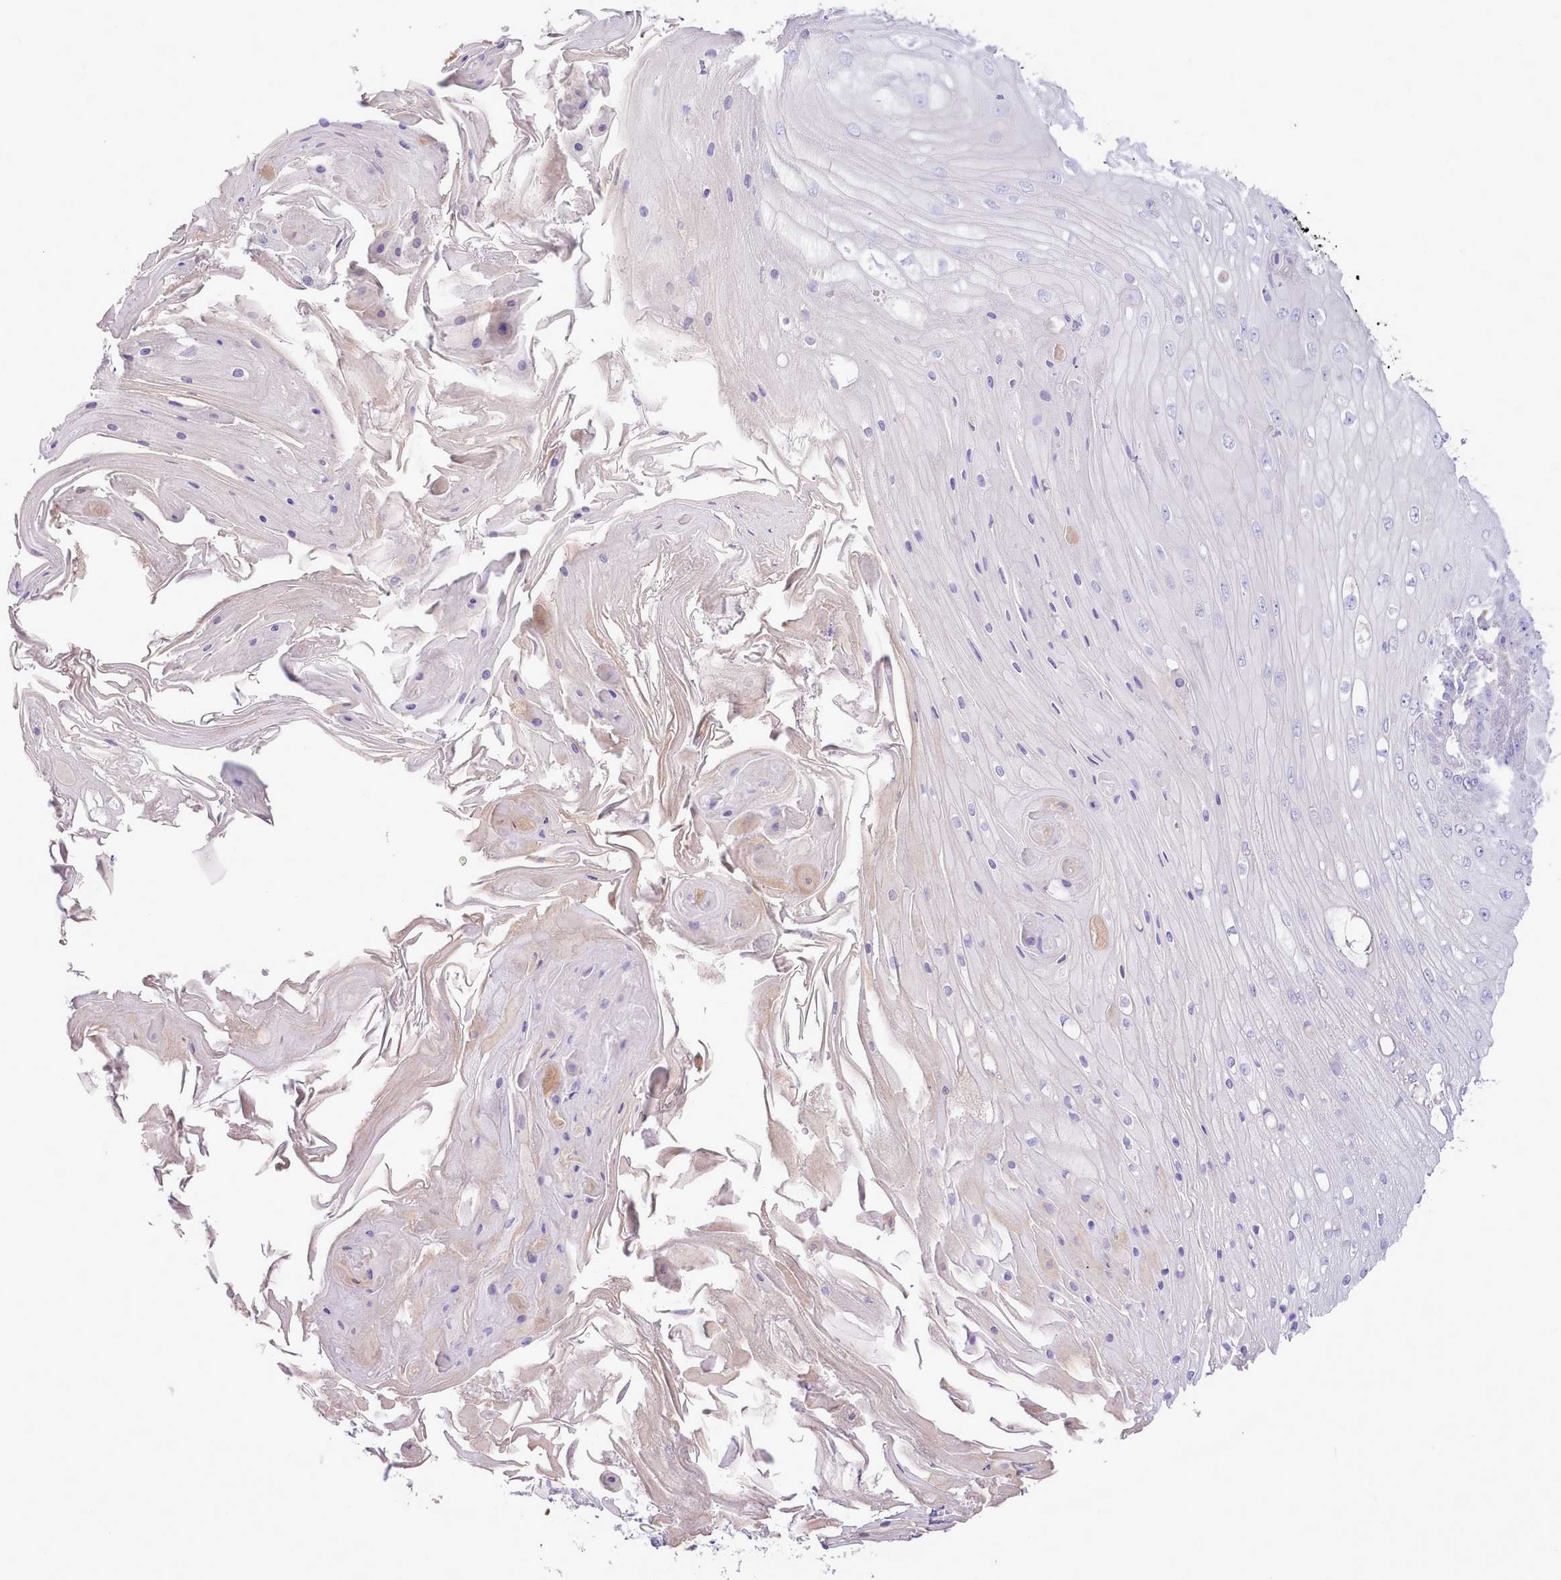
{"staining": {"intensity": "negative", "quantity": "none", "location": "none"}, "tissue": "skin cancer", "cell_type": "Tumor cells", "image_type": "cancer", "snomed": [{"axis": "morphology", "description": "Squamous cell carcinoma, NOS"}, {"axis": "topography", "description": "Skin"}], "caption": "Tumor cells are negative for brown protein staining in skin cancer.", "gene": "CCL1", "patient": {"sex": "male", "age": 70}}